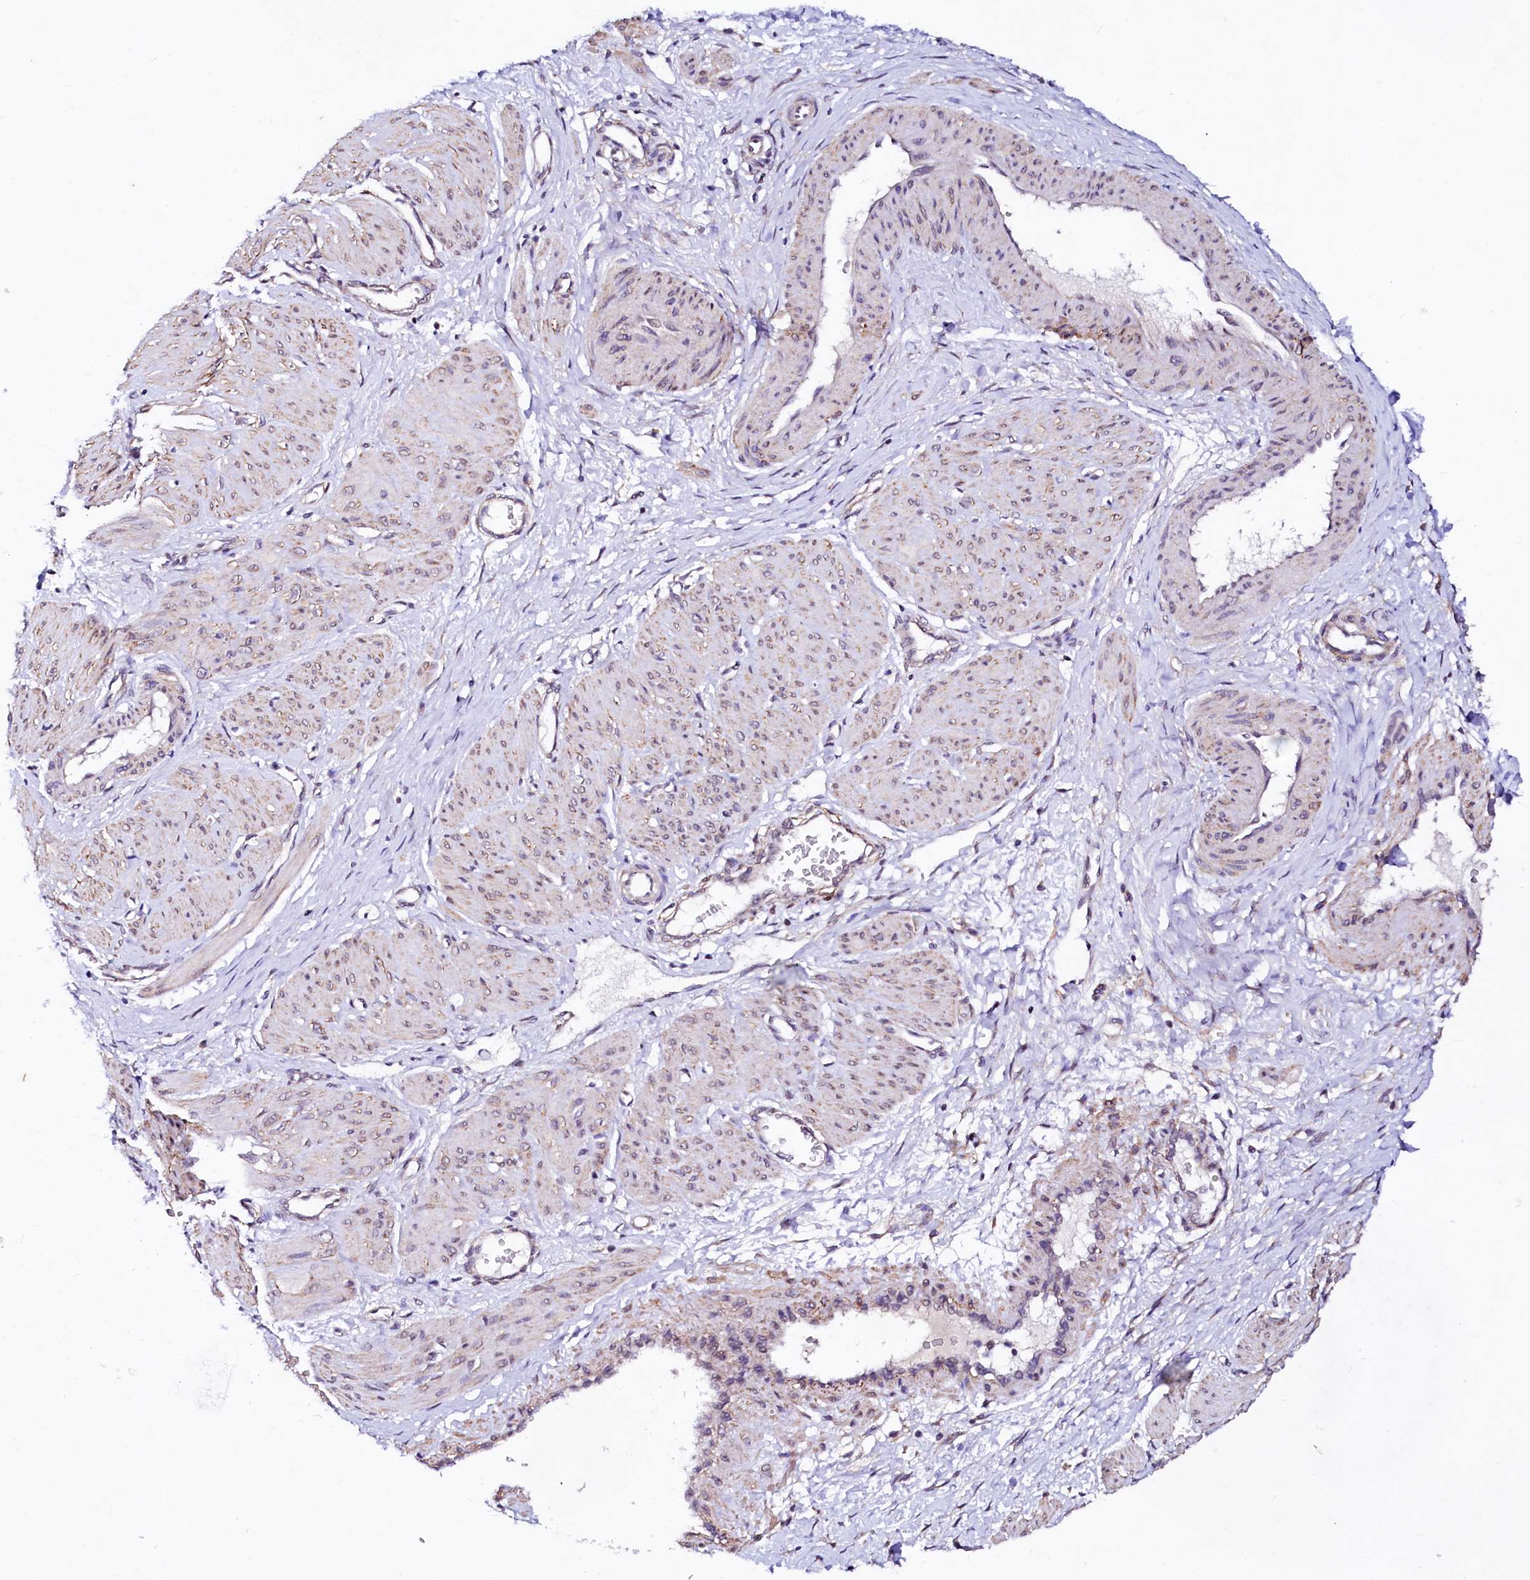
{"staining": {"intensity": "weak", "quantity": "25%-75%", "location": "cytoplasmic/membranous"}, "tissue": "smooth muscle", "cell_type": "Smooth muscle cells", "image_type": "normal", "snomed": [{"axis": "morphology", "description": "Normal tissue, NOS"}, {"axis": "topography", "description": "Endometrium"}], "caption": "Smooth muscle cells show weak cytoplasmic/membranous staining in about 25%-75% of cells in normal smooth muscle. (Brightfield microscopy of DAB IHC at high magnification).", "gene": "GPR176", "patient": {"sex": "female", "age": 33}}